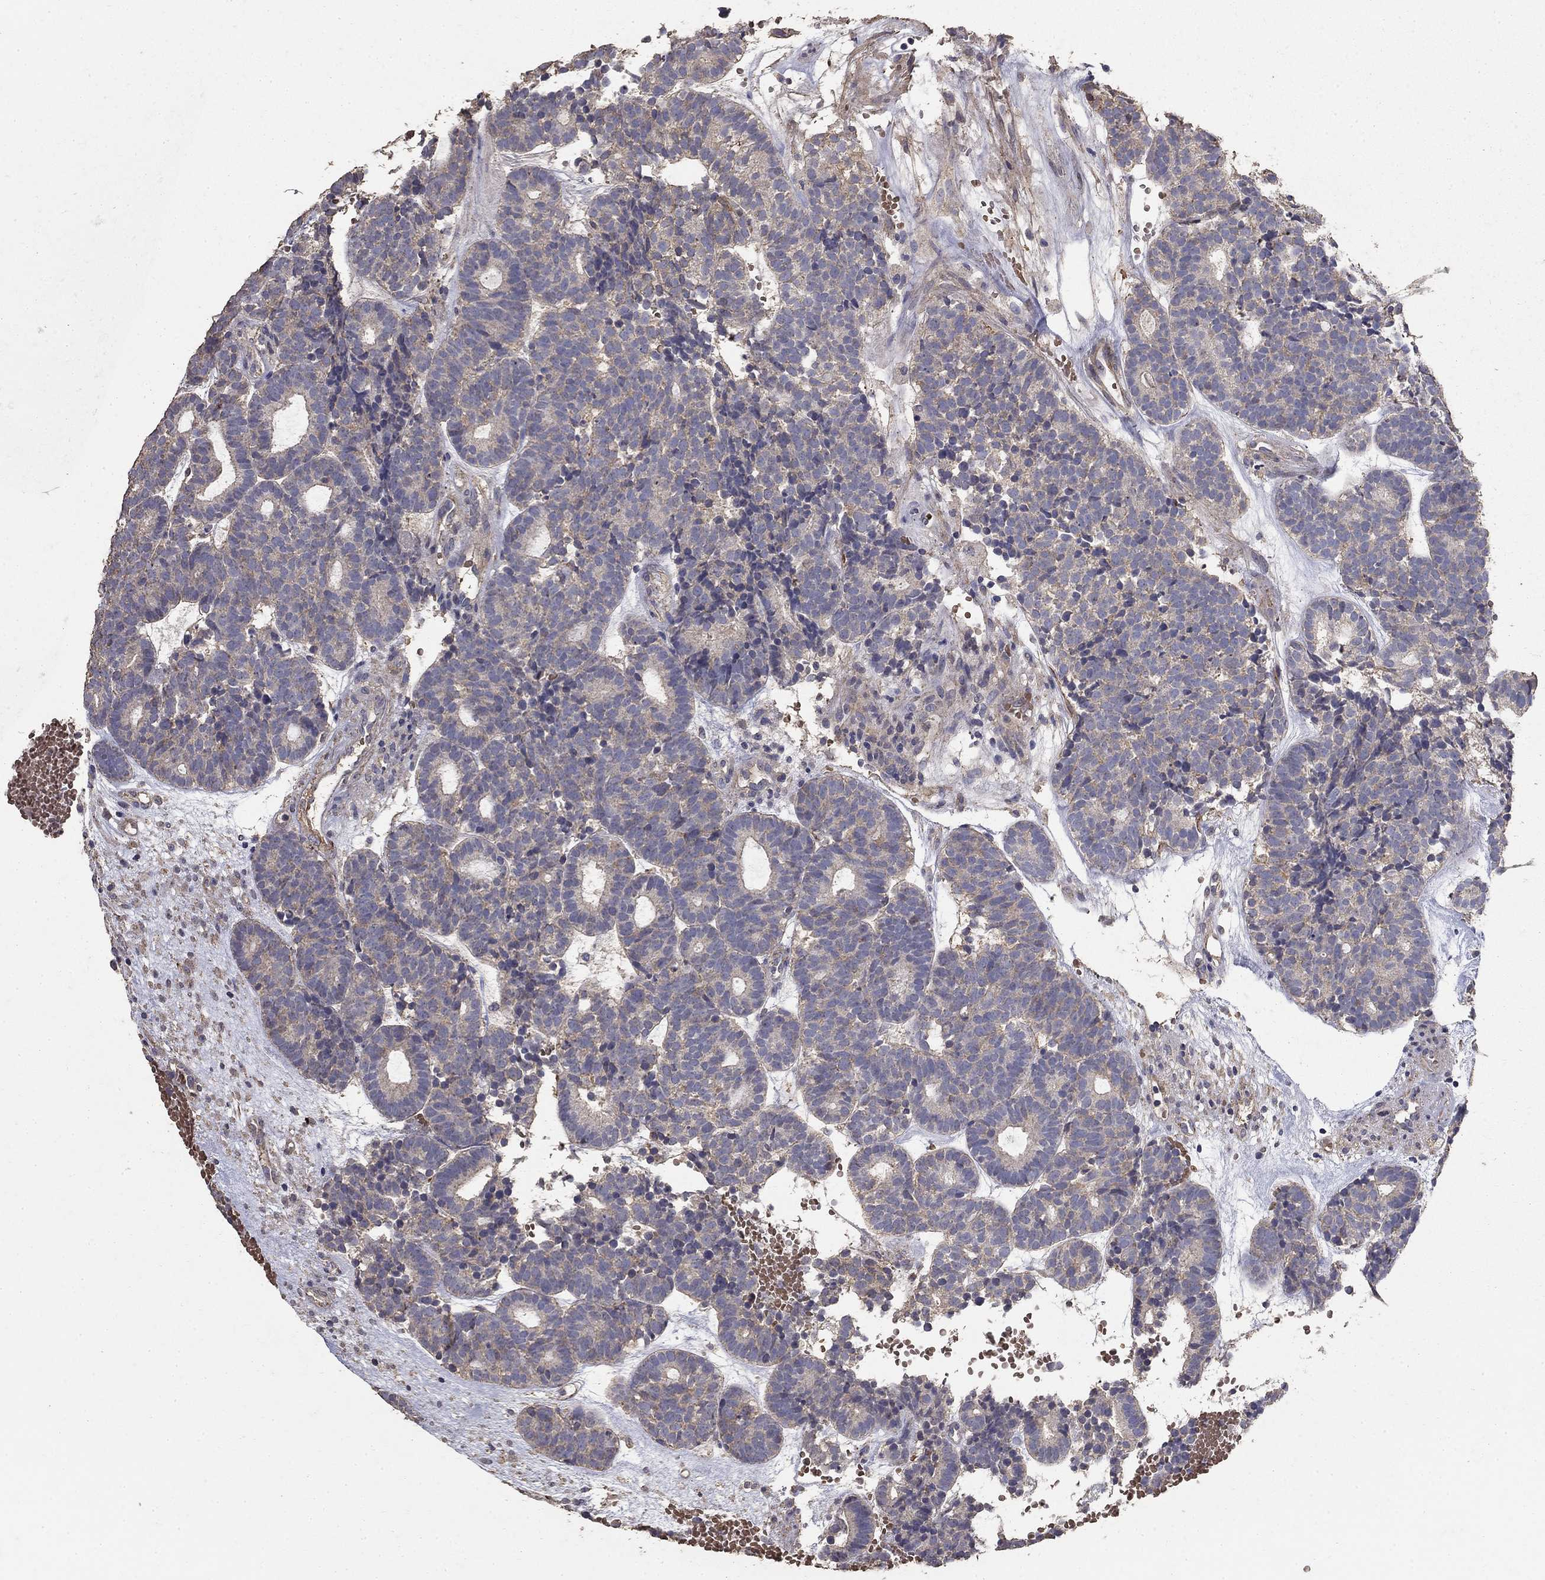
{"staining": {"intensity": "weak", "quantity": "<25%", "location": "cytoplasmic/membranous"}, "tissue": "head and neck cancer", "cell_type": "Tumor cells", "image_type": "cancer", "snomed": [{"axis": "morphology", "description": "Adenocarcinoma, NOS"}, {"axis": "topography", "description": "Head-Neck"}], "caption": "A photomicrograph of human adenocarcinoma (head and neck) is negative for staining in tumor cells. Brightfield microscopy of IHC stained with DAB (brown) and hematoxylin (blue), captured at high magnification.", "gene": "MPP2", "patient": {"sex": "female", "age": 81}}